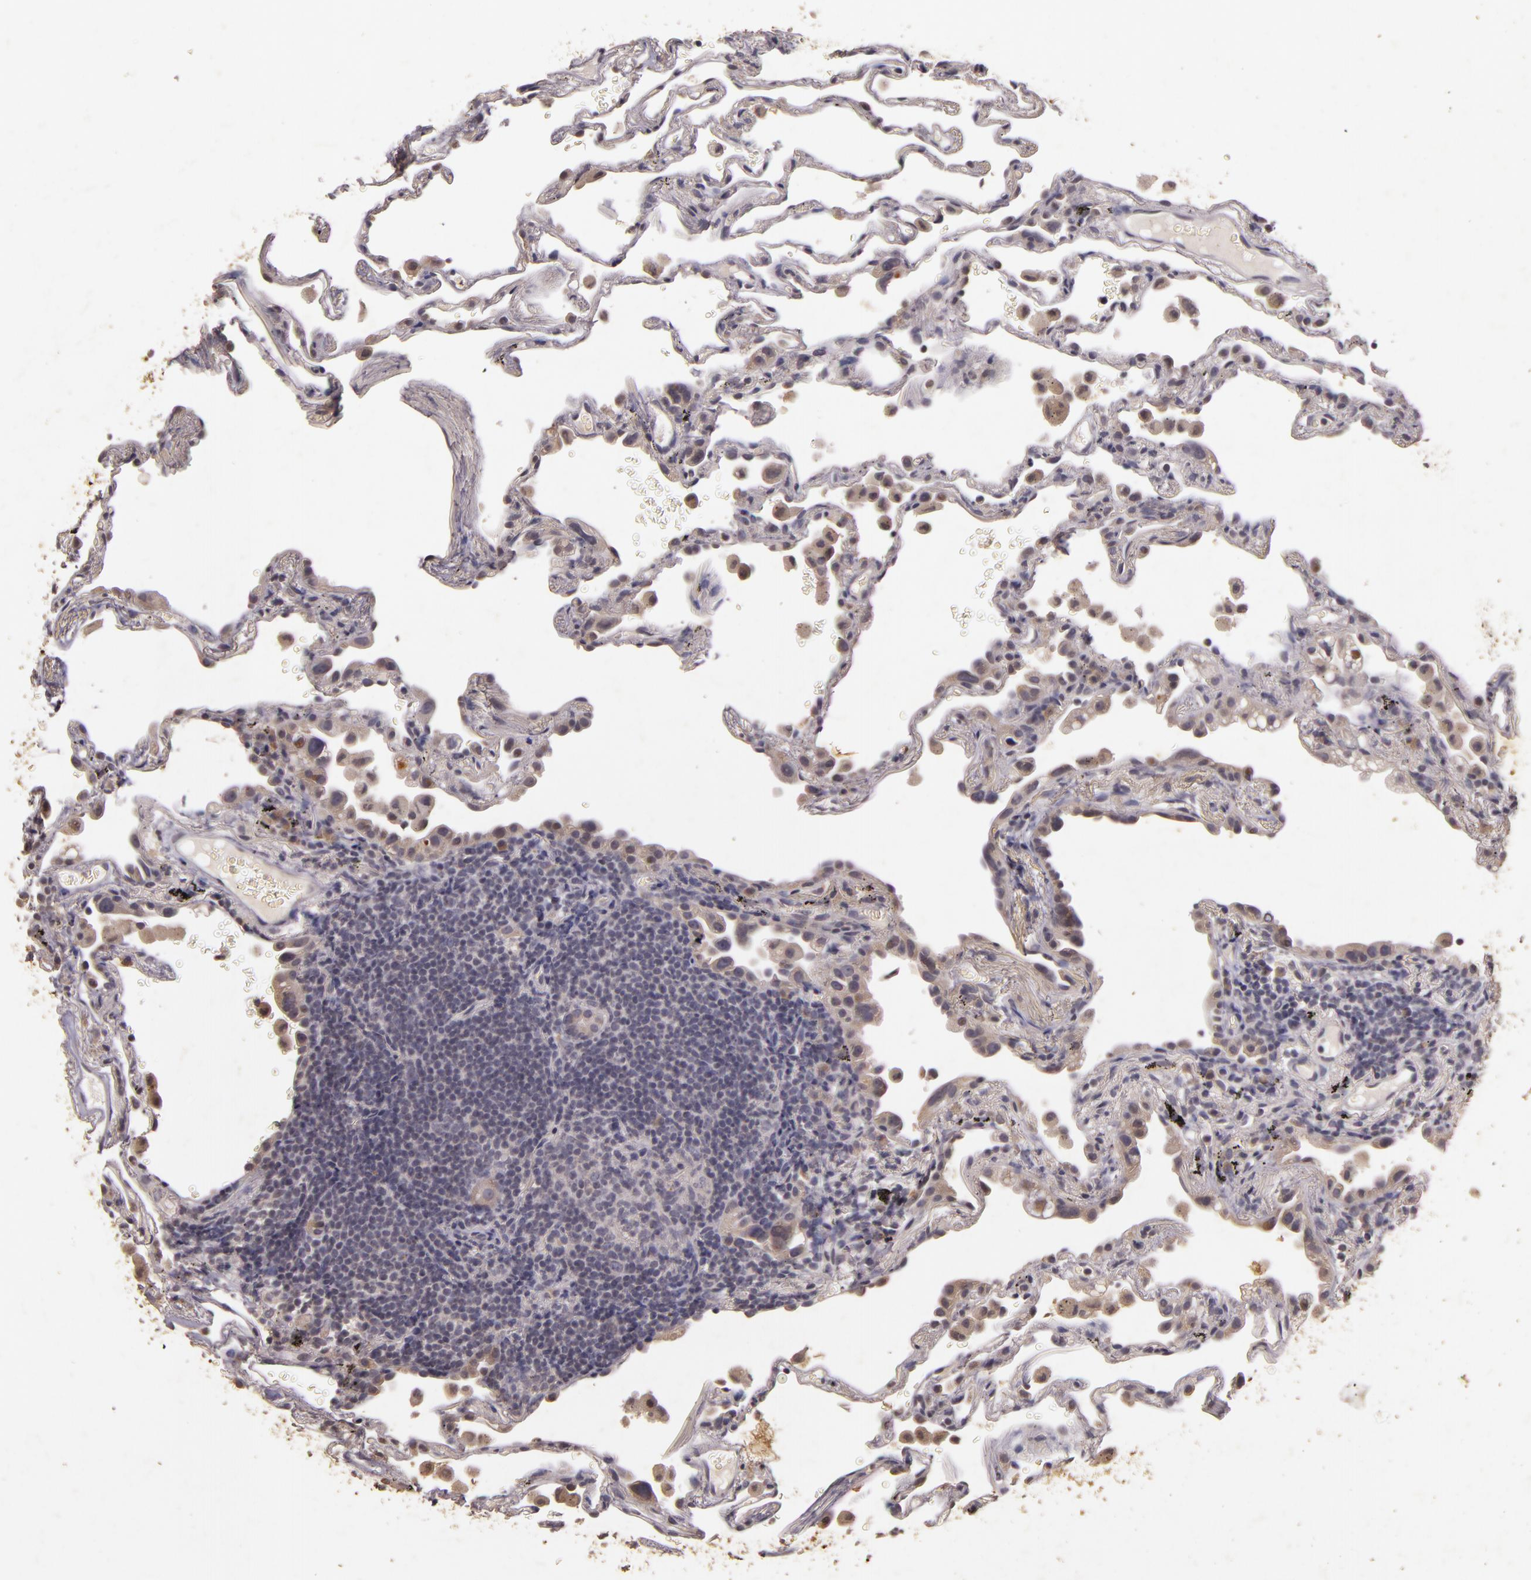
{"staining": {"intensity": "negative", "quantity": "none", "location": "none"}, "tissue": "lung", "cell_type": "Alveolar cells", "image_type": "normal", "snomed": [{"axis": "morphology", "description": "Normal tissue, NOS"}, {"axis": "morphology", "description": "Inflammation, NOS"}, {"axis": "topography", "description": "Lung"}], "caption": "This is a photomicrograph of immunohistochemistry staining of benign lung, which shows no expression in alveolar cells. Brightfield microscopy of immunohistochemistry stained with DAB (brown) and hematoxylin (blue), captured at high magnification.", "gene": "TFF1", "patient": {"sex": "male", "age": 69}}